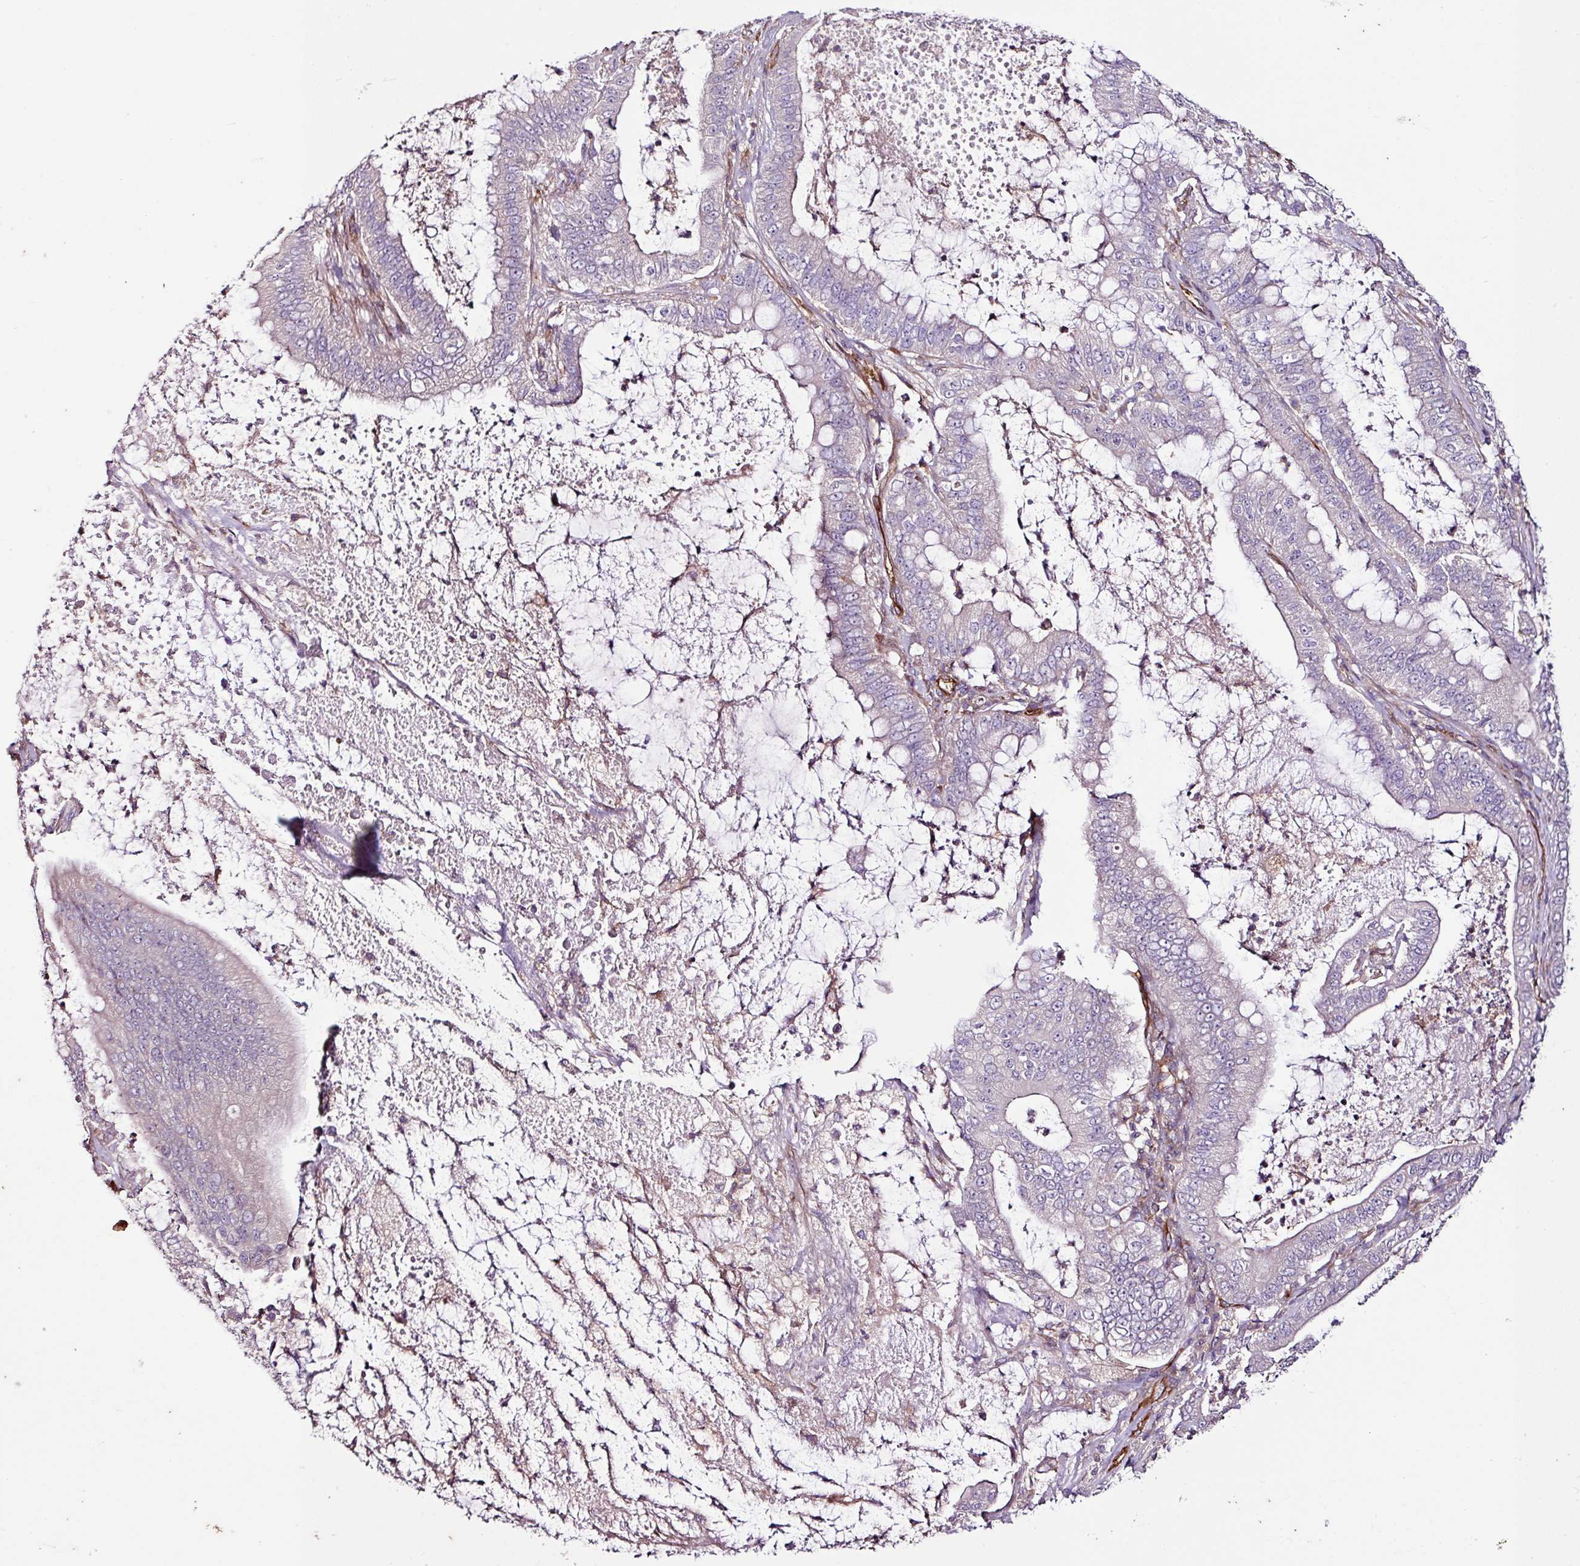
{"staining": {"intensity": "negative", "quantity": "none", "location": "none"}, "tissue": "pancreatic cancer", "cell_type": "Tumor cells", "image_type": "cancer", "snomed": [{"axis": "morphology", "description": "Adenocarcinoma, NOS"}, {"axis": "topography", "description": "Pancreas"}], "caption": "A high-resolution photomicrograph shows immunohistochemistry staining of pancreatic adenocarcinoma, which displays no significant expression in tumor cells.", "gene": "ZNF106", "patient": {"sex": "male", "age": 71}}